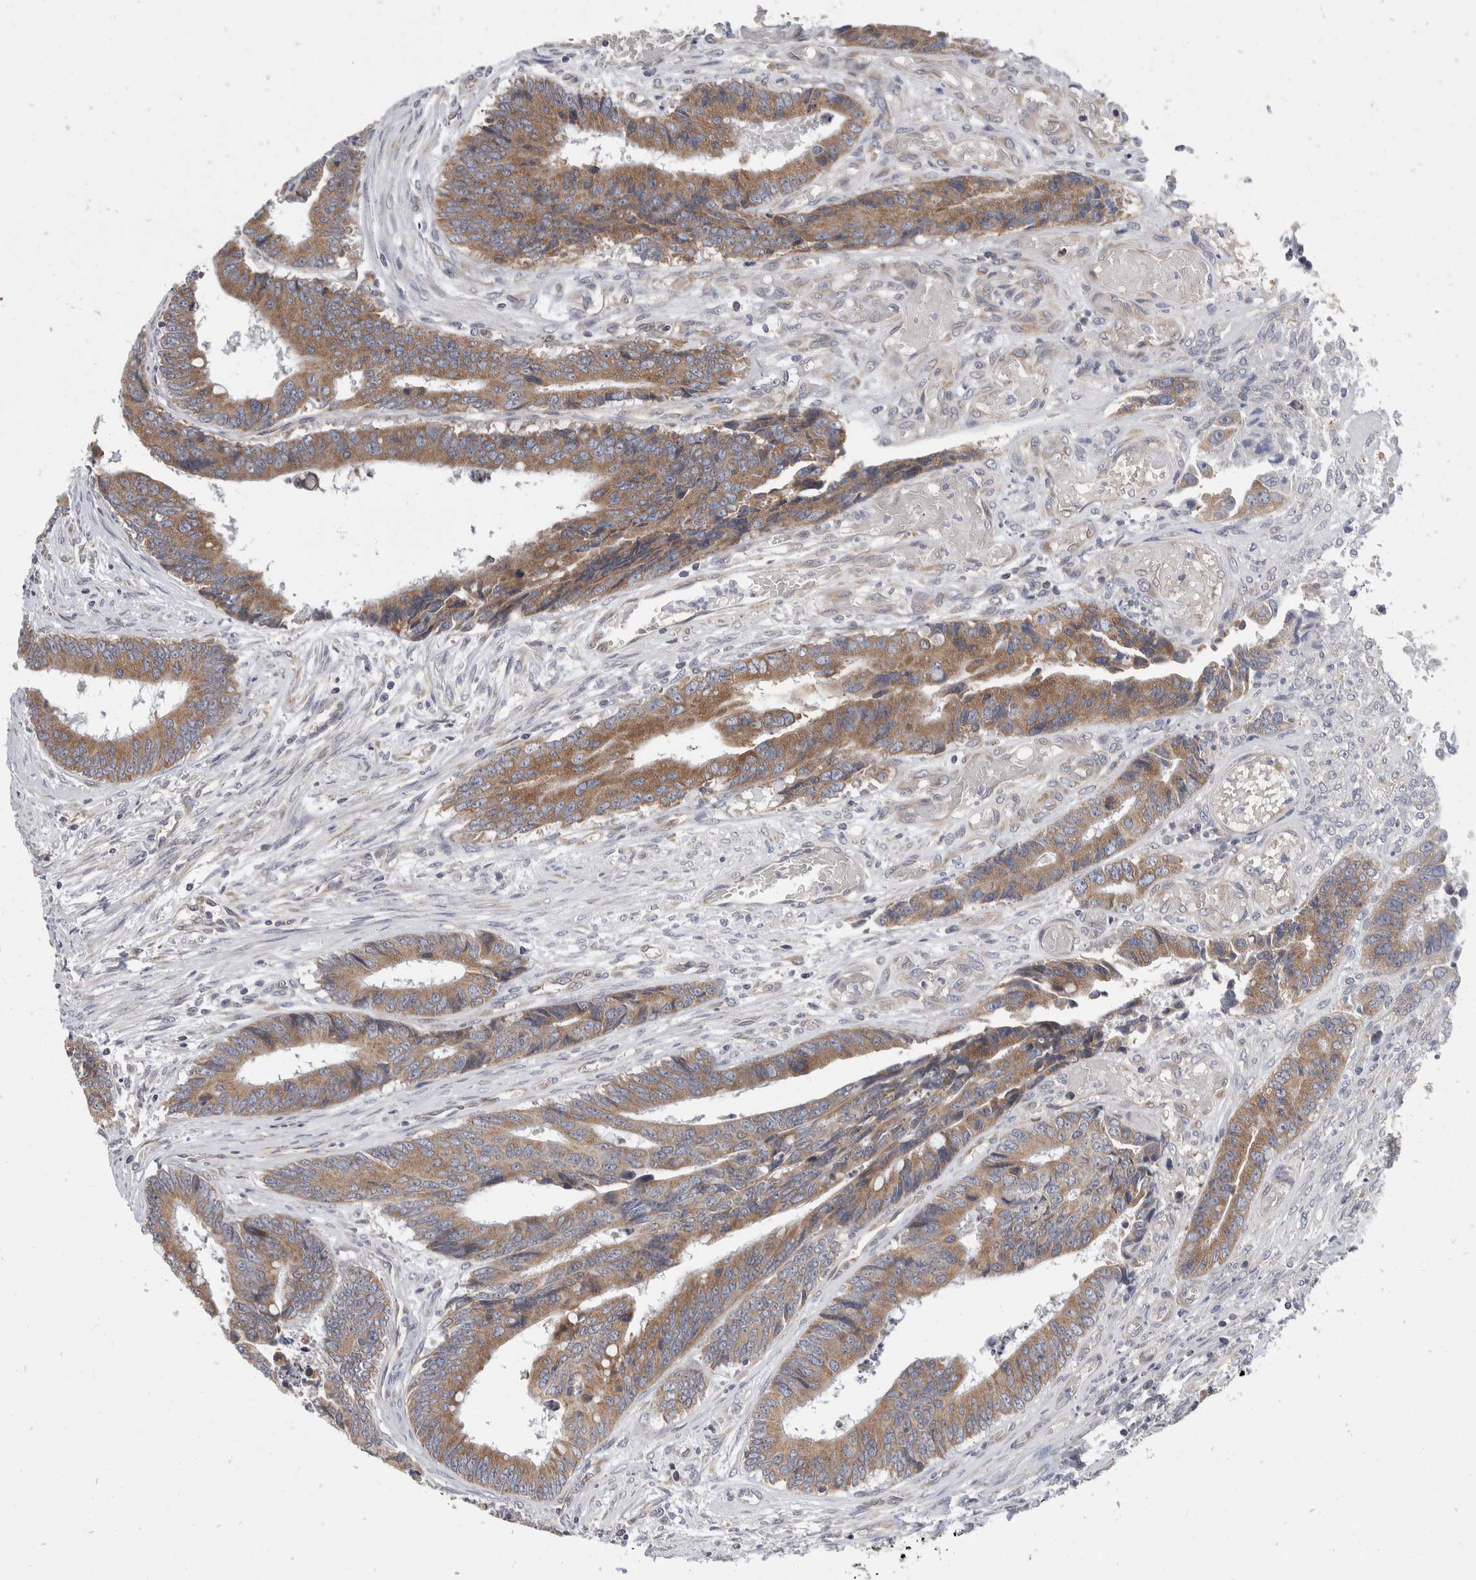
{"staining": {"intensity": "moderate", "quantity": ">75%", "location": "cytoplasmic/membranous"}, "tissue": "colorectal cancer", "cell_type": "Tumor cells", "image_type": "cancer", "snomed": [{"axis": "morphology", "description": "Adenocarcinoma, NOS"}, {"axis": "topography", "description": "Rectum"}], "caption": "Colorectal cancer (adenocarcinoma) tissue shows moderate cytoplasmic/membranous positivity in about >75% of tumor cells", "gene": "TMEM245", "patient": {"sex": "male", "age": 84}}